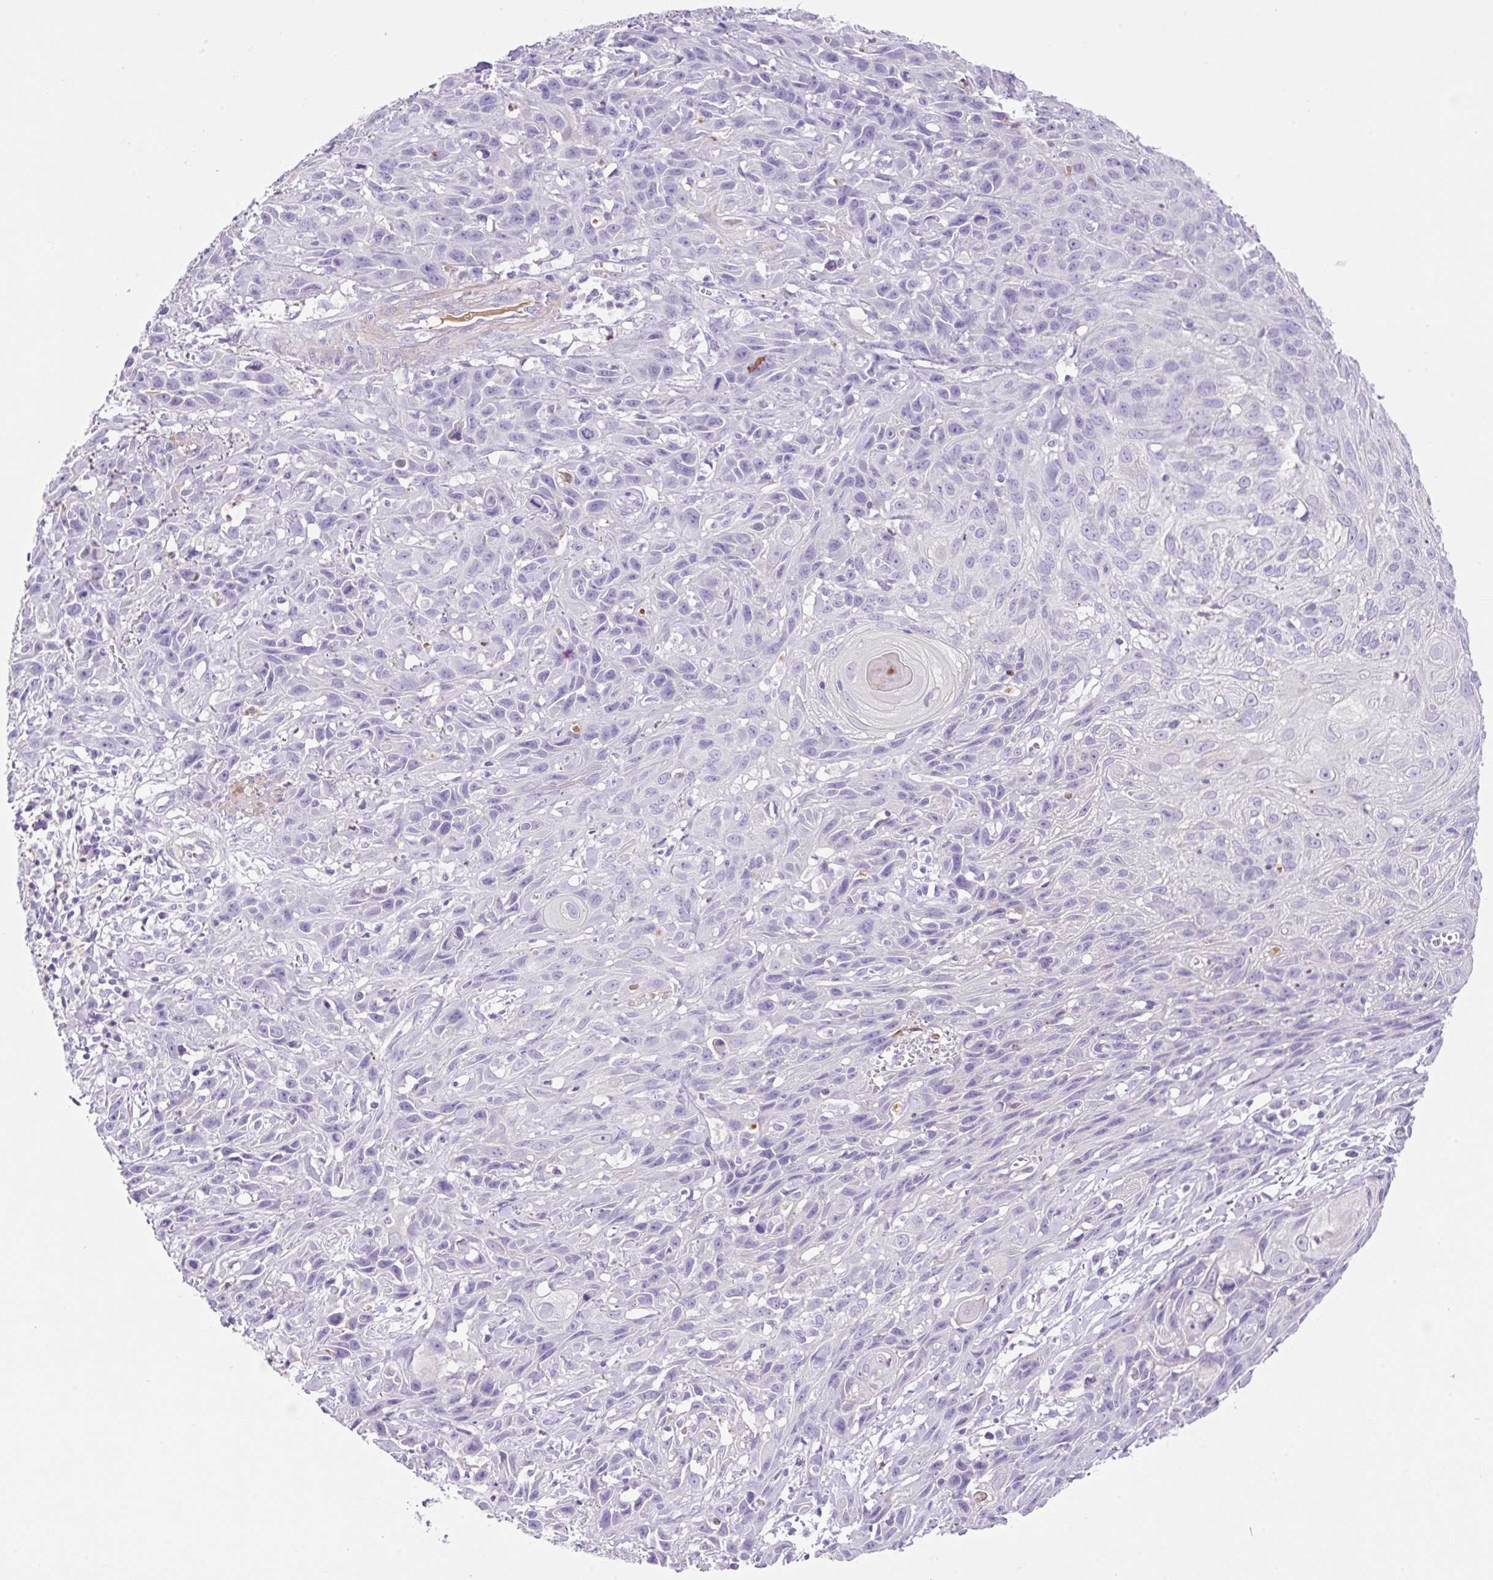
{"staining": {"intensity": "negative", "quantity": "none", "location": "none"}, "tissue": "skin cancer", "cell_type": "Tumor cells", "image_type": "cancer", "snomed": [{"axis": "morphology", "description": "Squamous cell carcinoma, NOS"}, {"axis": "topography", "description": "Skin"}, {"axis": "topography", "description": "Vulva"}], "caption": "DAB (3,3'-diaminobenzidine) immunohistochemical staining of human skin cancer exhibits no significant staining in tumor cells. (IHC, brightfield microscopy, high magnification).", "gene": "TDRD15", "patient": {"sex": "female", "age": 83}}